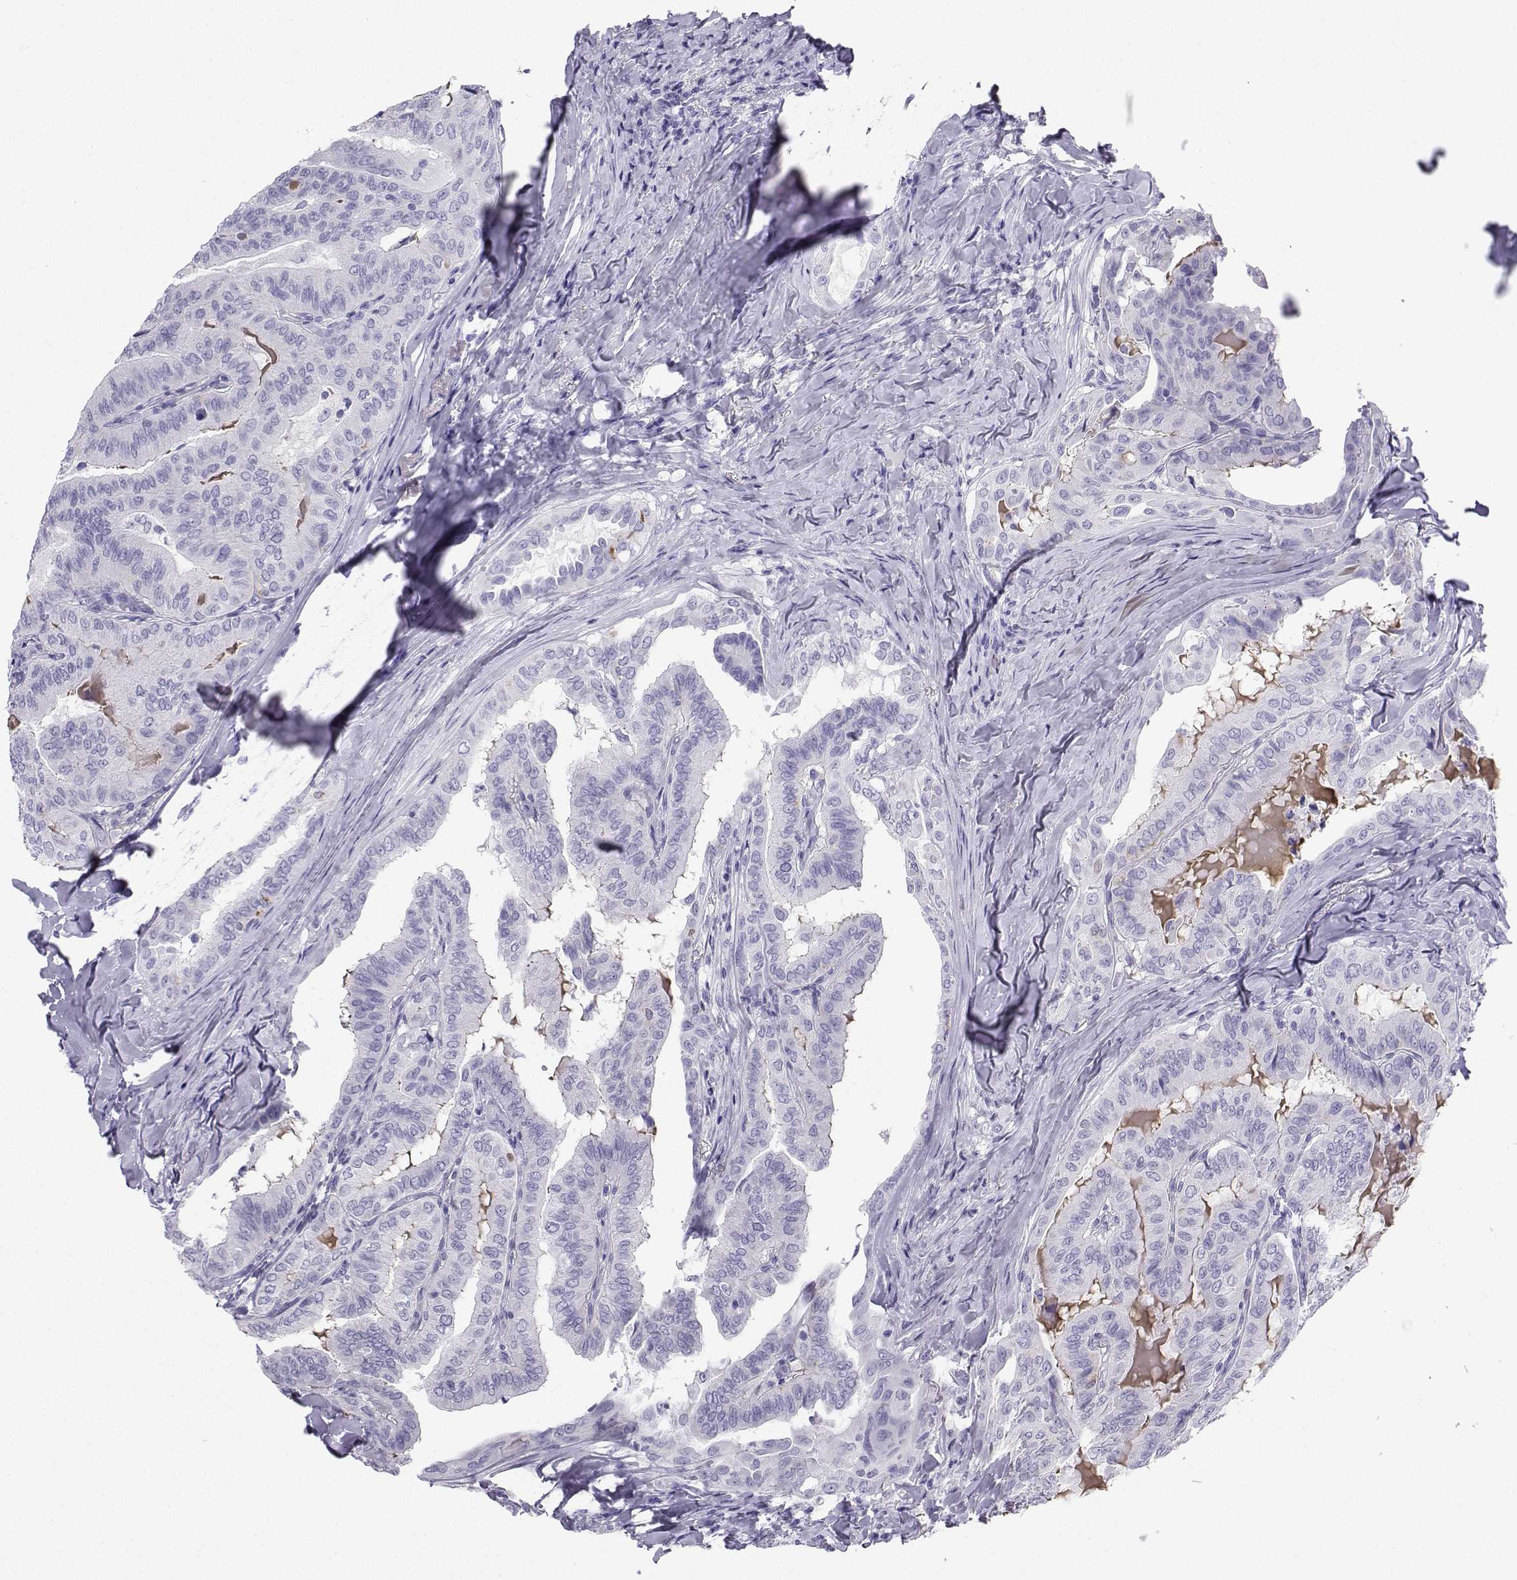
{"staining": {"intensity": "negative", "quantity": "none", "location": "none"}, "tissue": "thyroid cancer", "cell_type": "Tumor cells", "image_type": "cancer", "snomed": [{"axis": "morphology", "description": "Papillary adenocarcinoma, NOS"}, {"axis": "topography", "description": "Thyroid gland"}], "caption": "Tumor cells show no significant staining in papillary adenocarcinoma (thyroid). (Brightfield microscopy of DAB (3,3'-diaminobenzidine) immunohistochemistry (IHC) at high magnification).", "gene": "SLC18A2", "patient": {"sex": "female", "age": 68}}